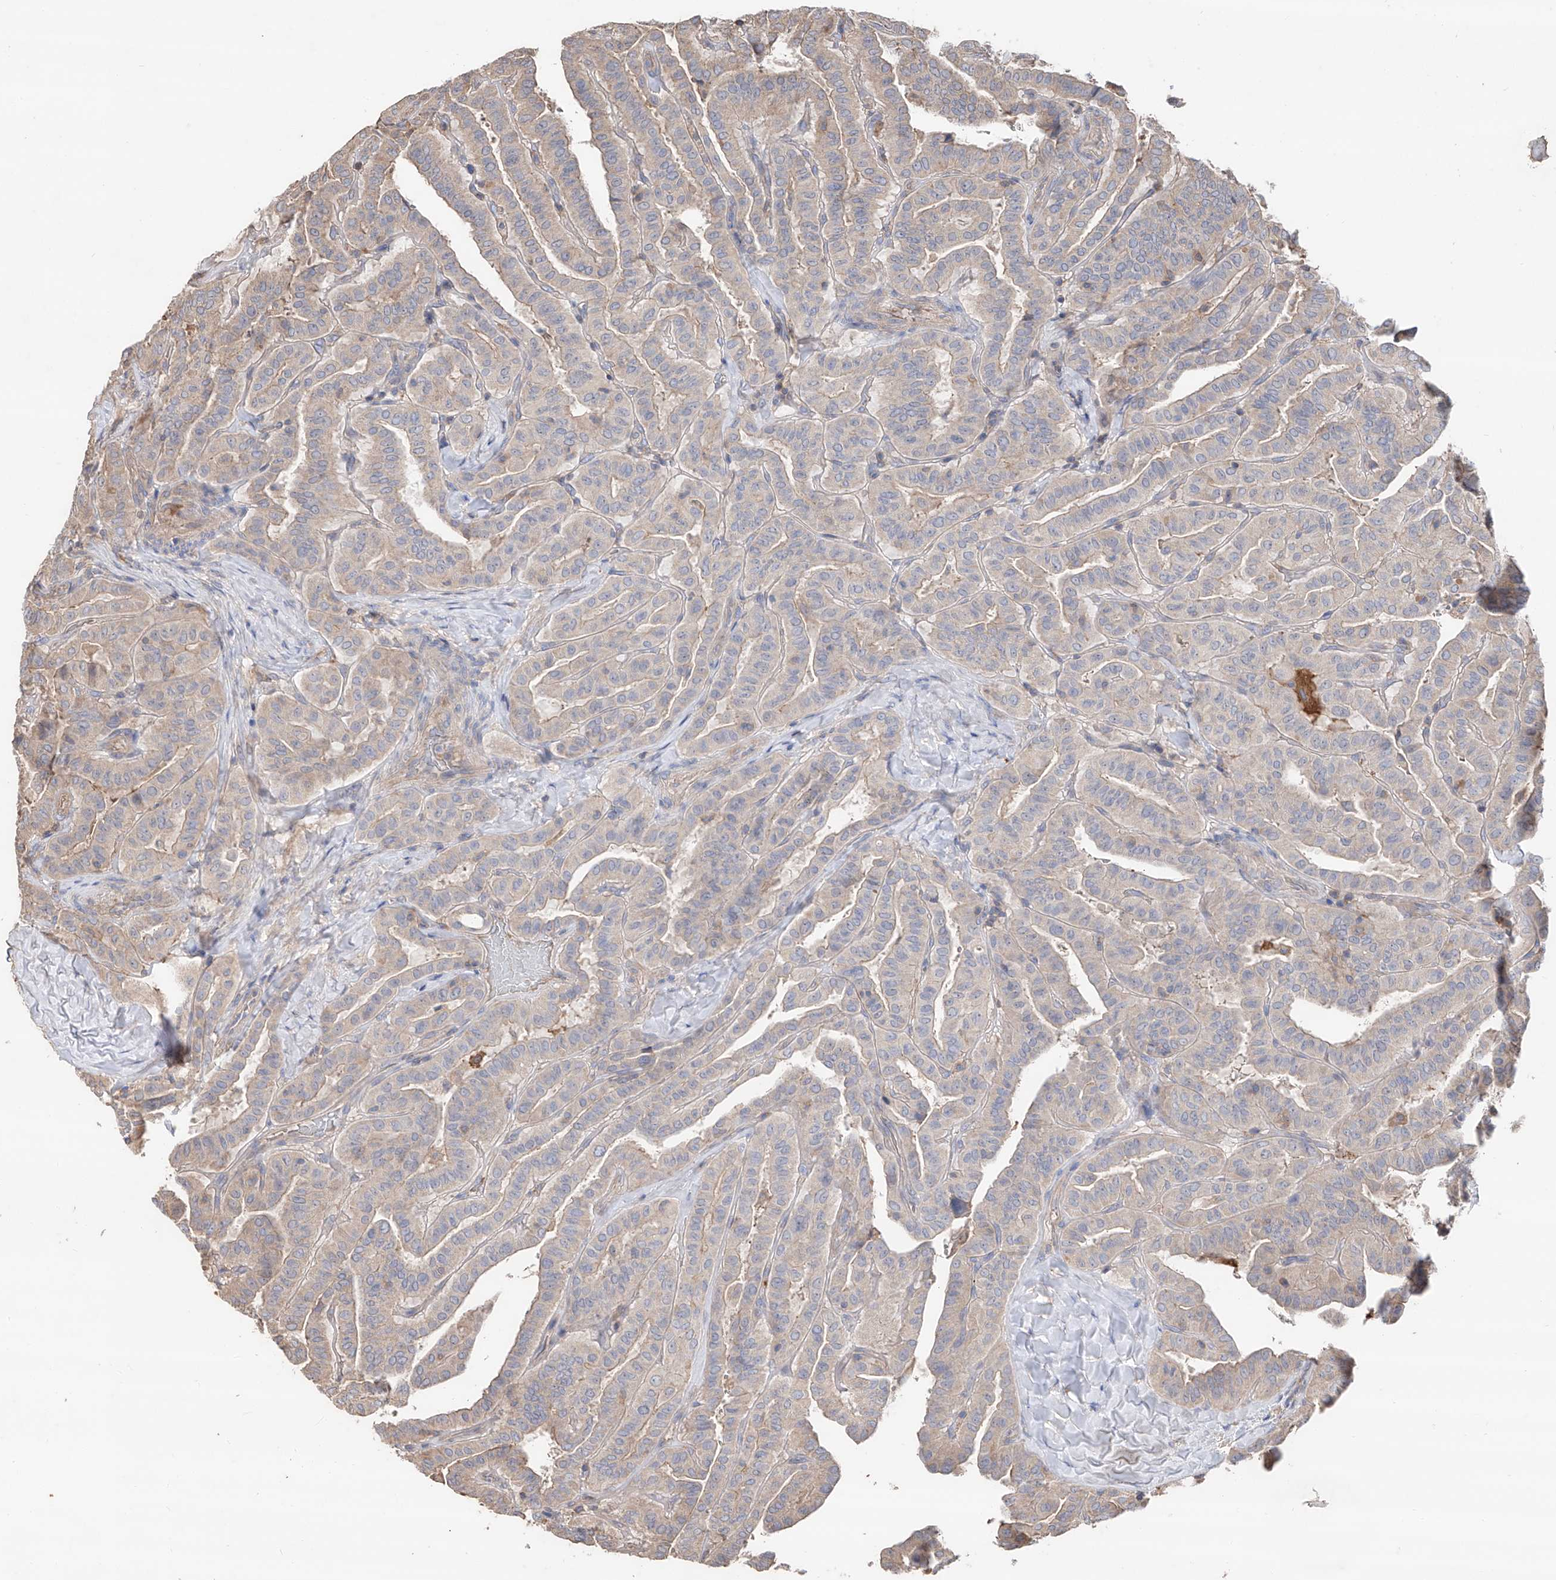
{"staining": {"intensity": "weak", "quantity": "25%-75%", "location": "cytoplasmic/membranous"}, "tissue": "thyroid cancer", "cell_type": "Tumor cells", "image_type": "cancer", "snomed": [{"axis": "morphology", "description": "Papillary adenocarcinoma, NOS"}, {"axis": "topography", "description": "Thyroid gland"}], "caption": "IHC of thyroid cancer displays low levels of weak cytoplasmic/membranous positivity in about 25%-75% of tumor cells.", "gene": "EDN1", "patient": {"sex": "male", "age": 77}}